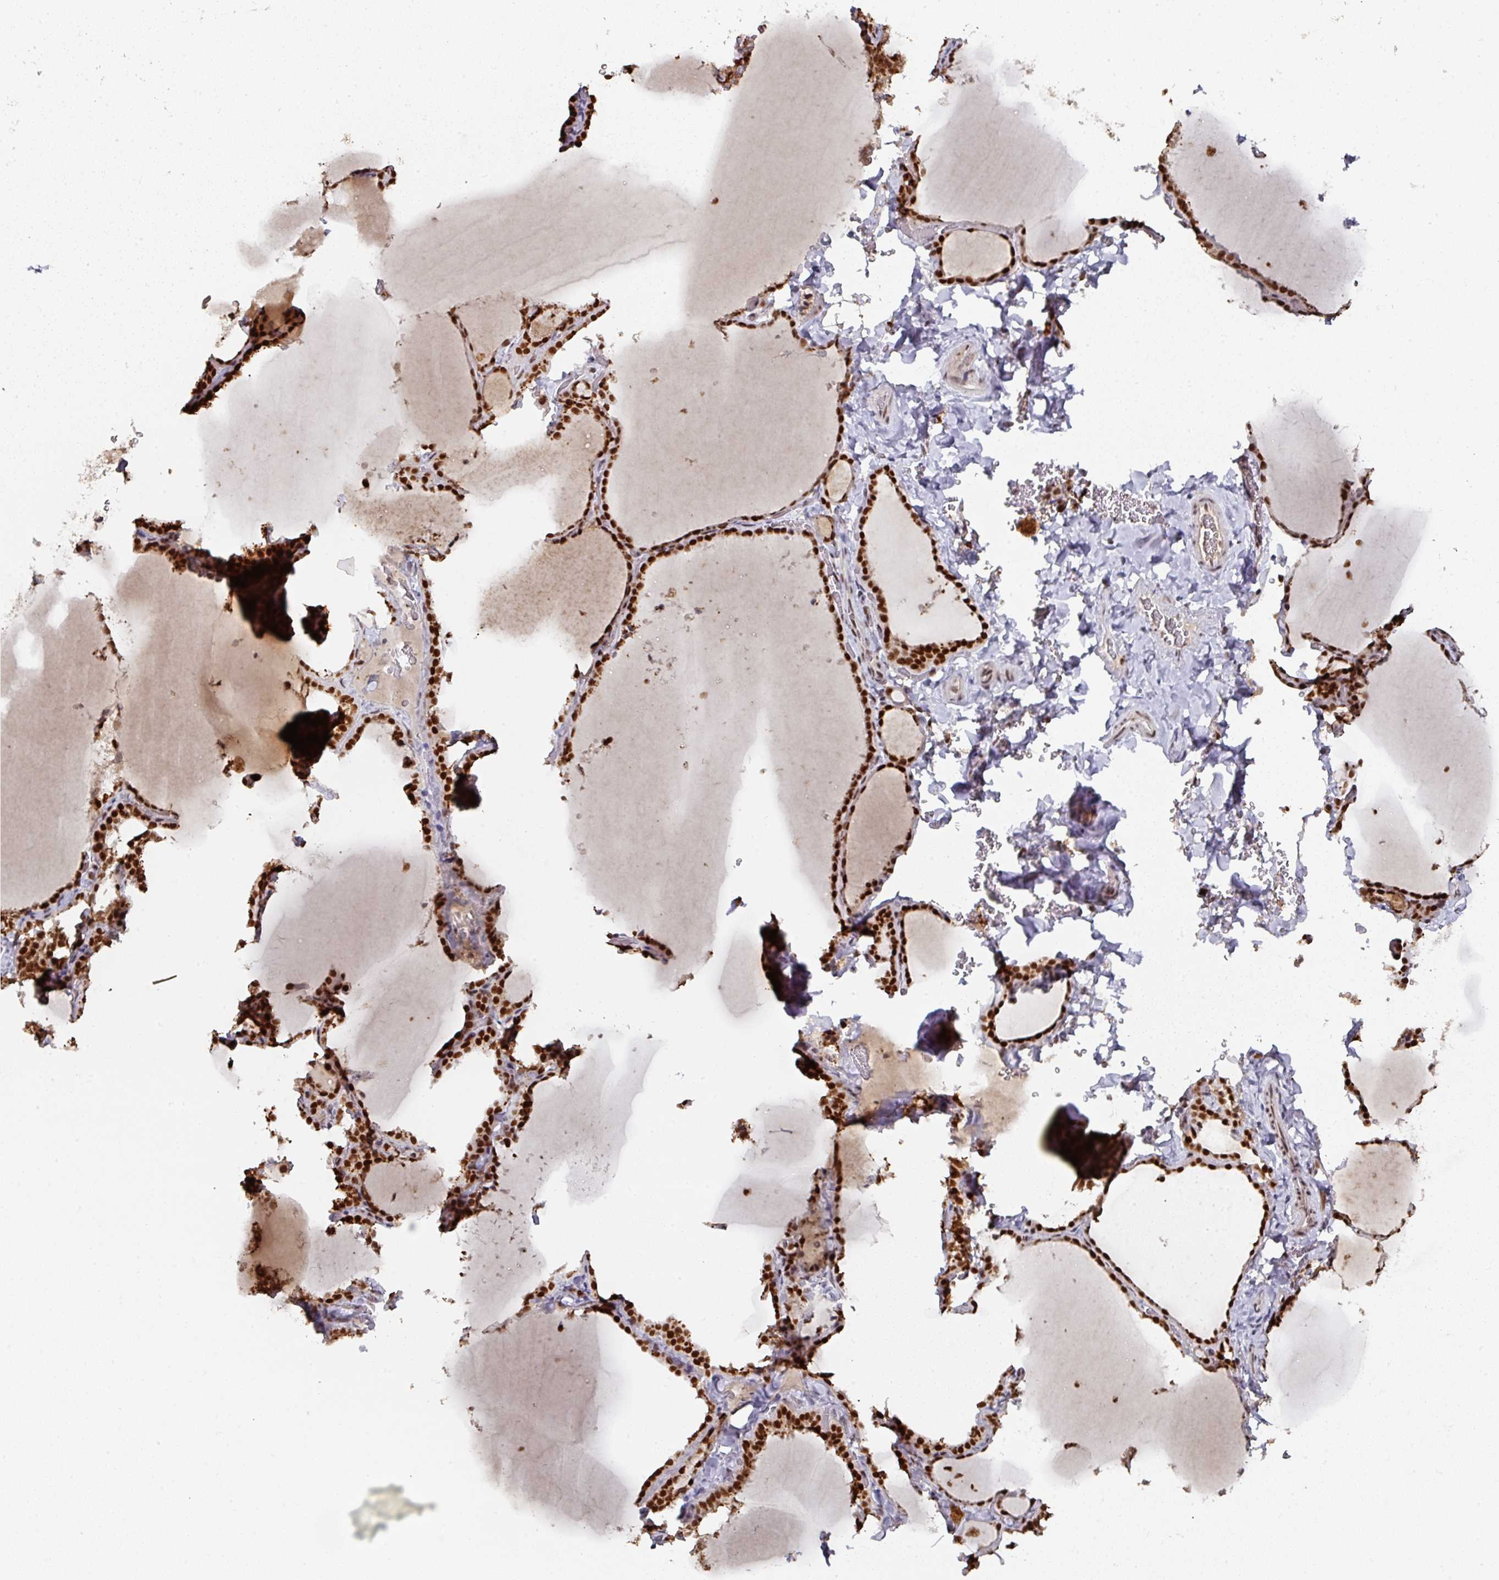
{"staining": {"intensity": "strong", "quantity": ">75%", "location": "nuclear"}, "tissue": "thyroid gland", "cell_type": "Glandular cells", "image_type": "normal", "snomed": [{"axis": "morphology", "description": "Normal tissue, NOS"}, {"axis": "topography", "description": "Thyroid gland"}], "caption": "A micrograph of human thyroid gland stained for a protein exhibits strong nuclear brown staining in glandular cells. Nuclei are stained in blue.", "gene": "ENSG00000289690", "patient": {"sex": "female", "age": 22}}